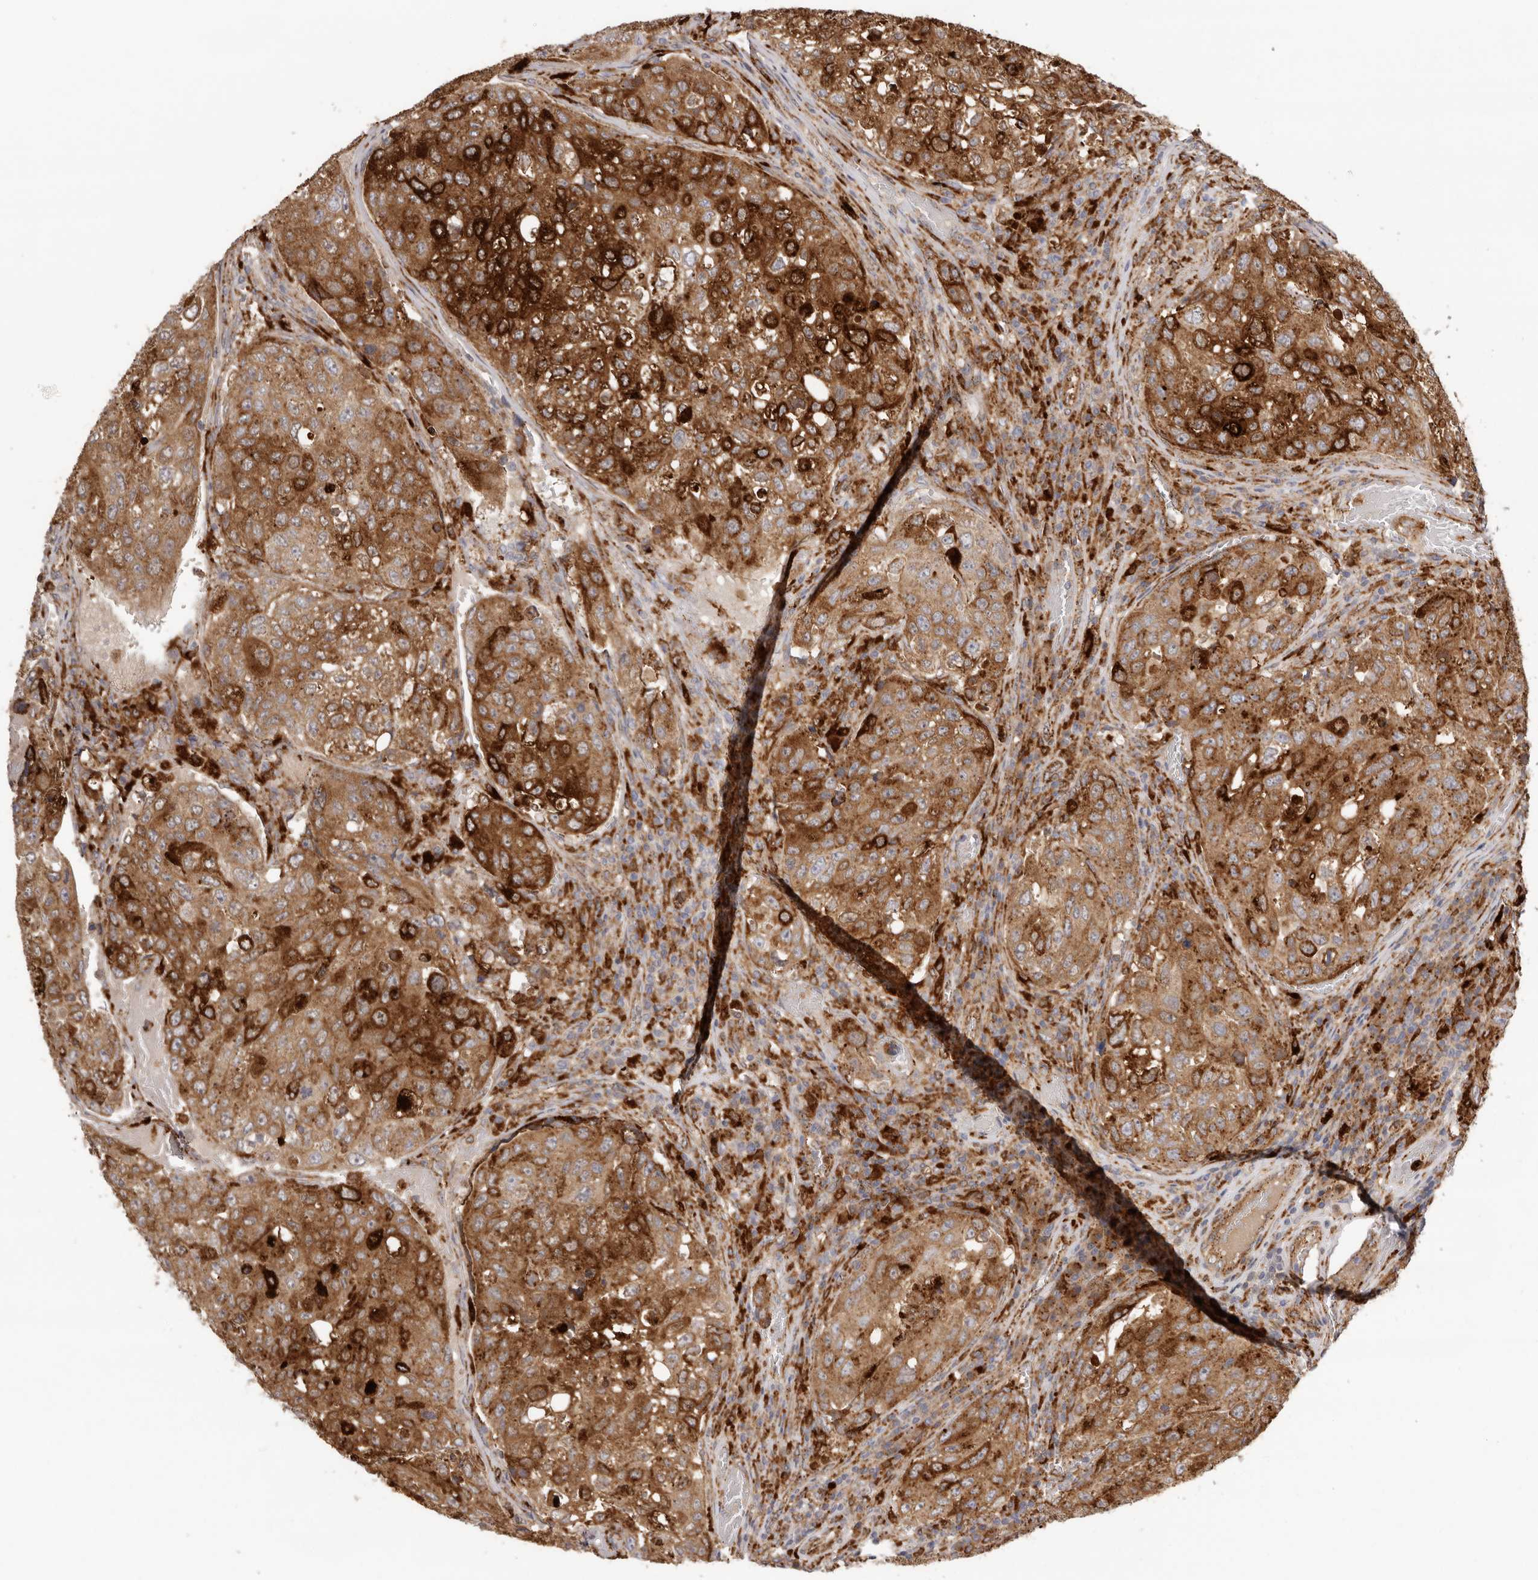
{"staining": {"intensity": "strong", "quantity": ">75%", "location": "cytoplasmic/membranous"}, "tissue": "urothelial cancer", "cell_type": "Tumor cells", "image_type": "cancer", "snomed": [{"axis": "morphology", "description": "Urothelial carcinoma, High grade"}, {"axis": "topography", "description": "Lymph node"}, {"axis": "topography", "description": "Urinary bladder"}], "caption": "High-power microscopy captured an immunohistochemistry image of urothelial cancer, revealing strong cytoplasmic/membranous positivity in approximately >75% of tumor cells.", "gene": "GRN", "patient": {"sex": "male", "age": 51}}